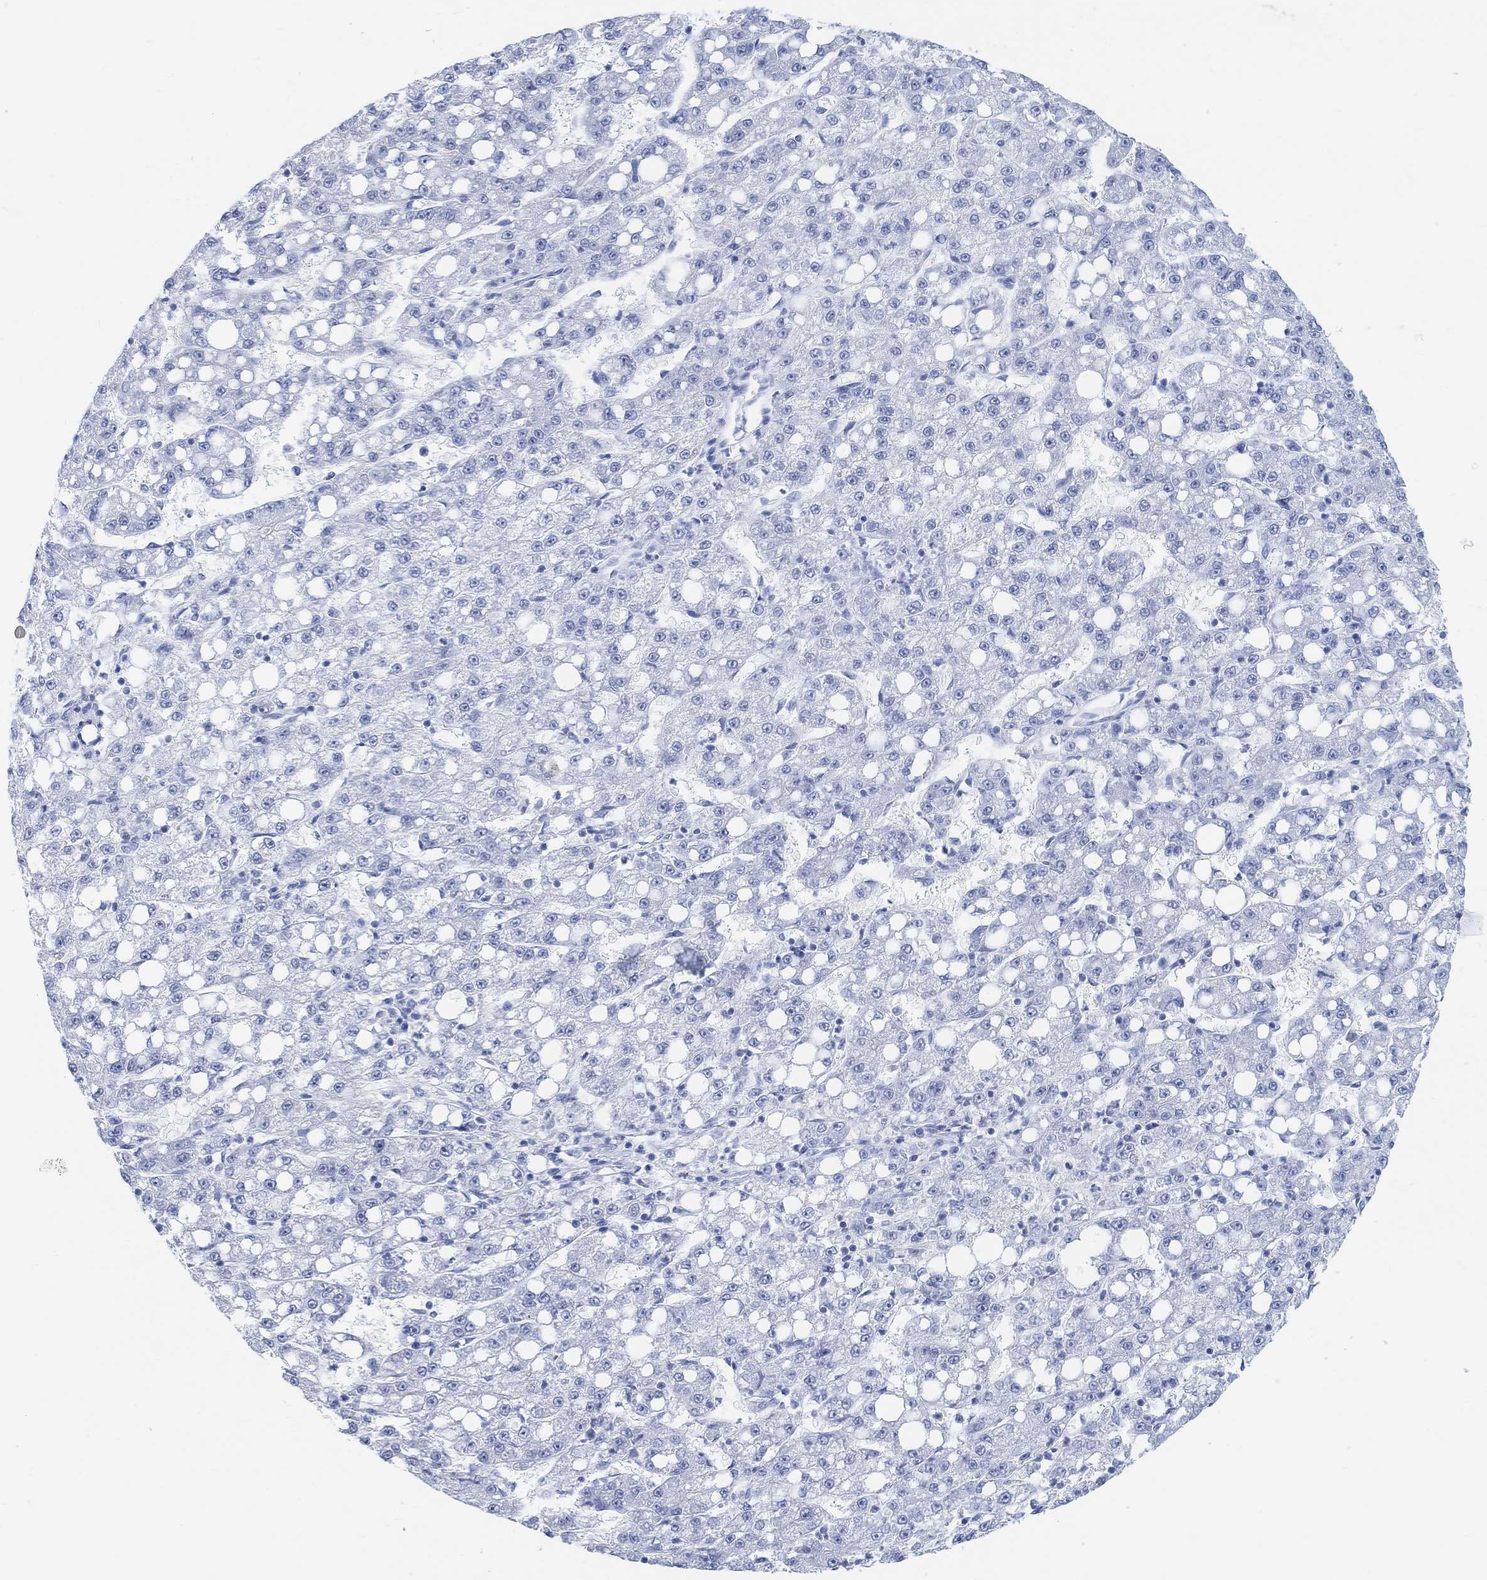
{"staining": {"intensity": "negative", "quantity": "none", "location": "none"}, "tissue": "liver cancer", "cell_type": "Tumor cells", "image_type": "cancer", "snomed": [{"axis": "morphology", "description": "Carcinoma, Hepatocellular, NOS"}, {"axis": "topography", "description": "Liver"}], "caption": "There is no significant expression in tumor cells of liver cancer (hepatocellular carcinoma).", "gene": "ENO4", "patient": {"sex": "female", "age": 65}}